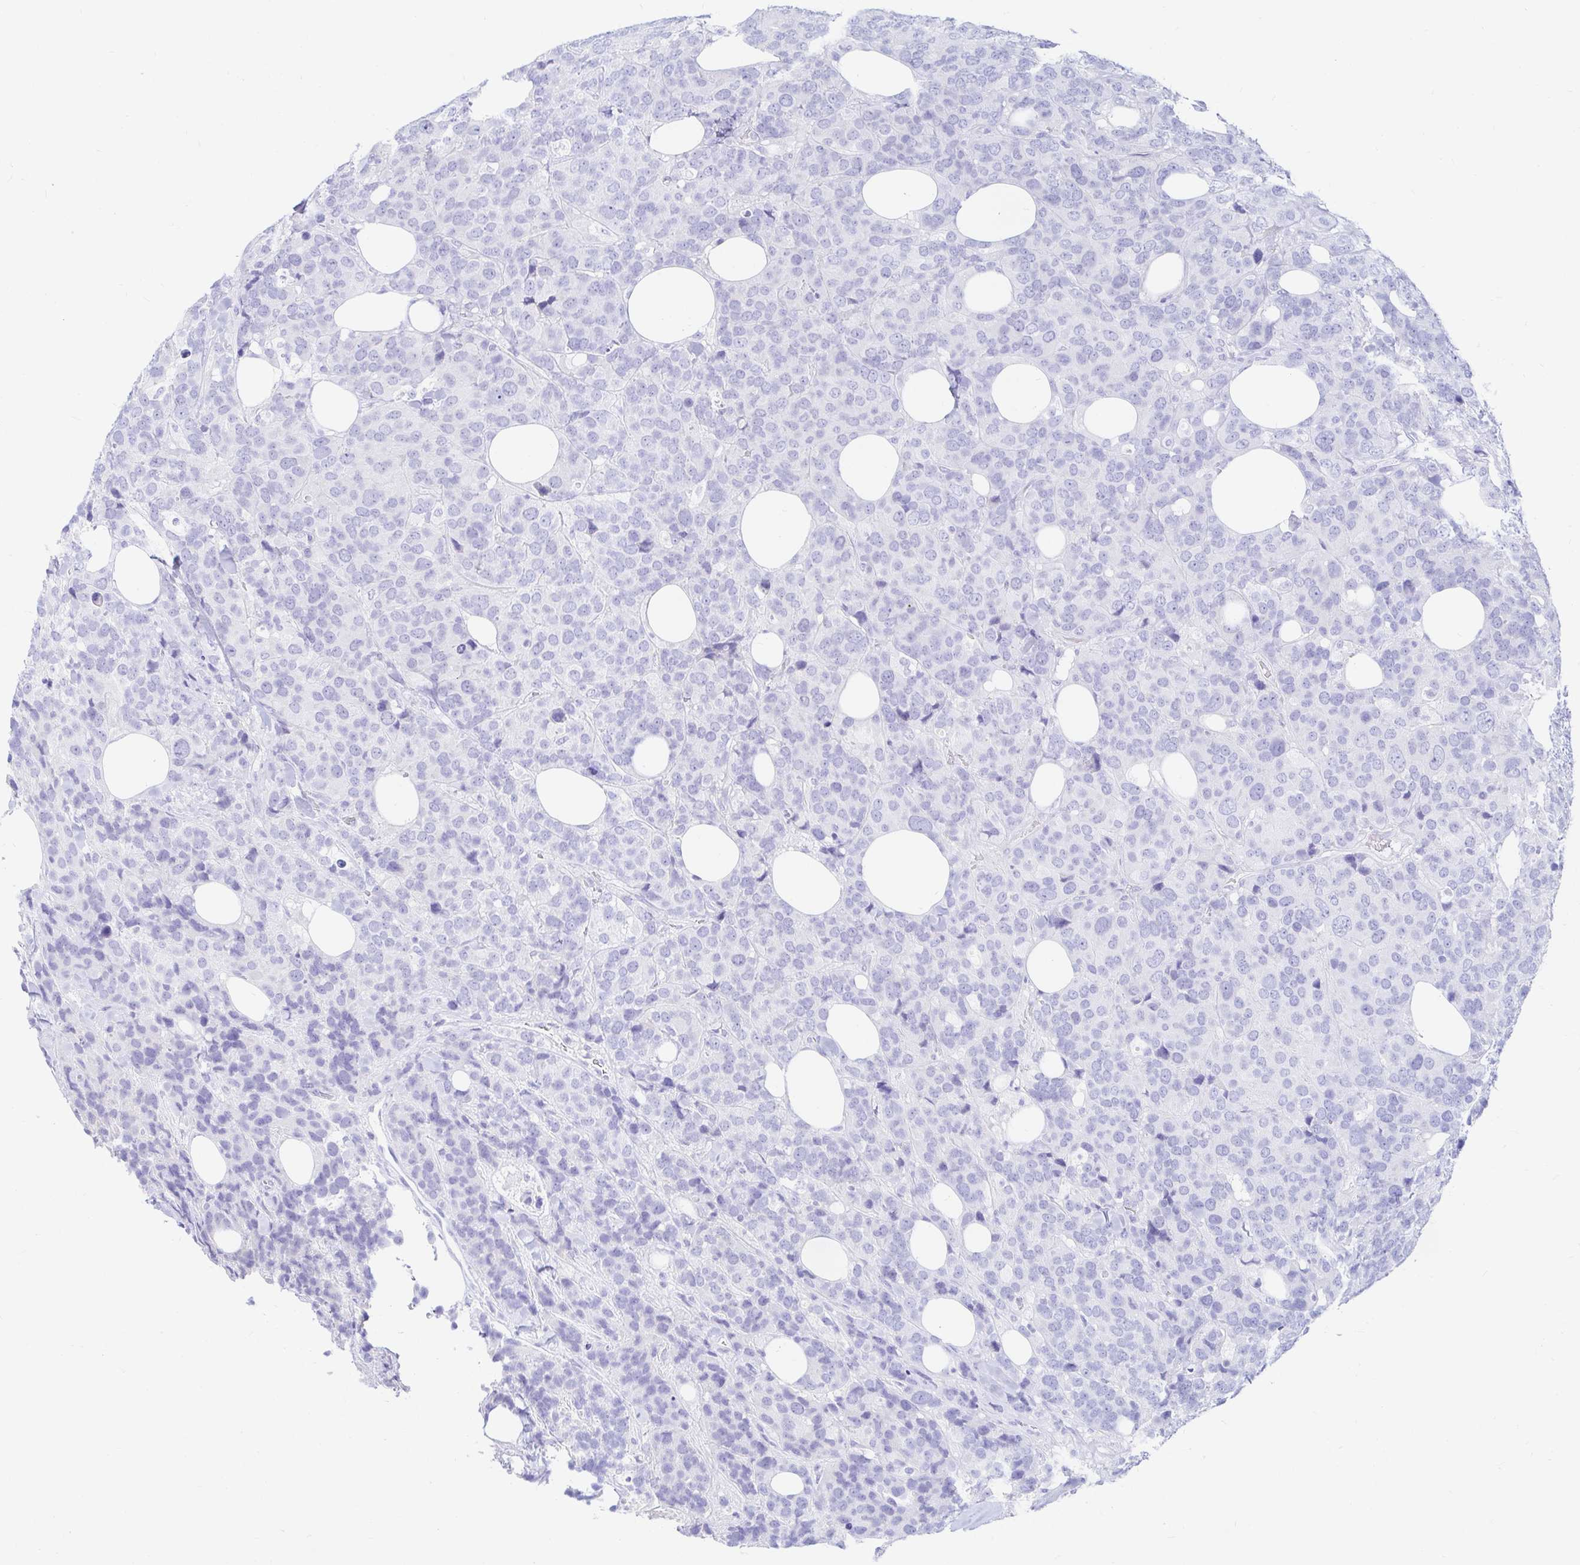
{"staining": {"intensity": "negative", "quantity": "none", "location": "none"}, "tissue": "breast cancer", "cell_type": "Tumor cells", "image_type": "cancer", "snomed": [{"axis": "morphology", "description": "Lobular carcinoma"}, {"axis": "topography", "description": "Breast"}], "caption": "A high-resolution photomicrograph shows immunohistochemistry staining of breast cancer, which shows no significant staining in tumor cells. The staining was performed using DAB to visualize the protein expression in brown, while the nuclei were stained in blue with hematoxylin (Magnification: 20x).", "gene": "NR2E1", "patient": {"sex": "female", "age": 59}}